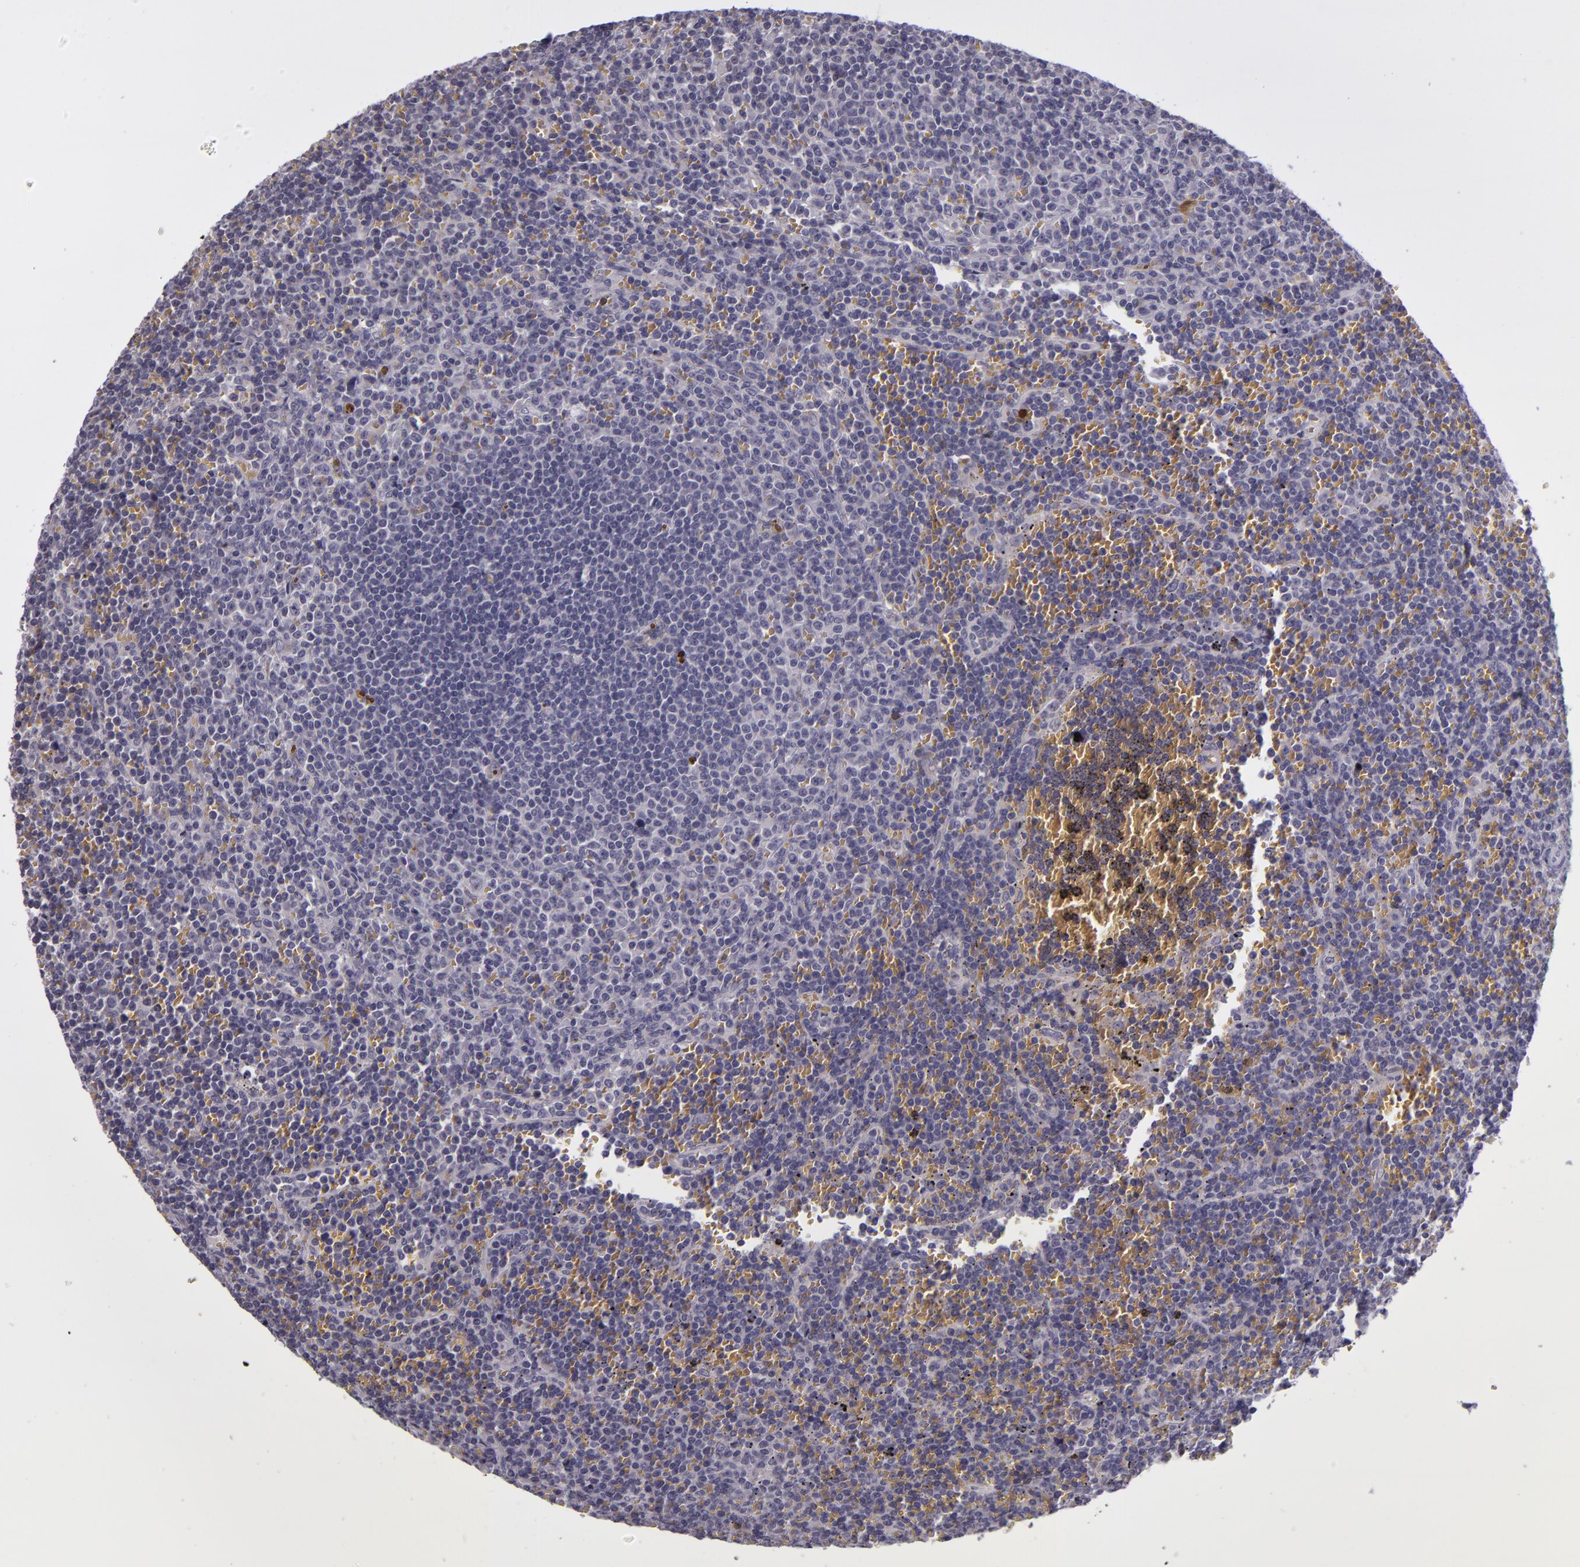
{"staining": {"intensity": "negative", "quantity": "none", "location": "none"}, "tissue": "lymphoma", "cell_type": "Tumor cells", "image_type": "cancer", "snomed": [{"axis": "morphology", "description": "Malignant lymphoma, non-Hodgkin's type, Low grade"}, {"axis": "topography", "description": "Spleen"}], "caption": "Immunohistochemistry of human low-grade malignant lymphoma, non-Hodgkin's type reveals no expression in tumor cells.", "gene": "SNCB", "patient": {"sex": "male", "age": 80}}